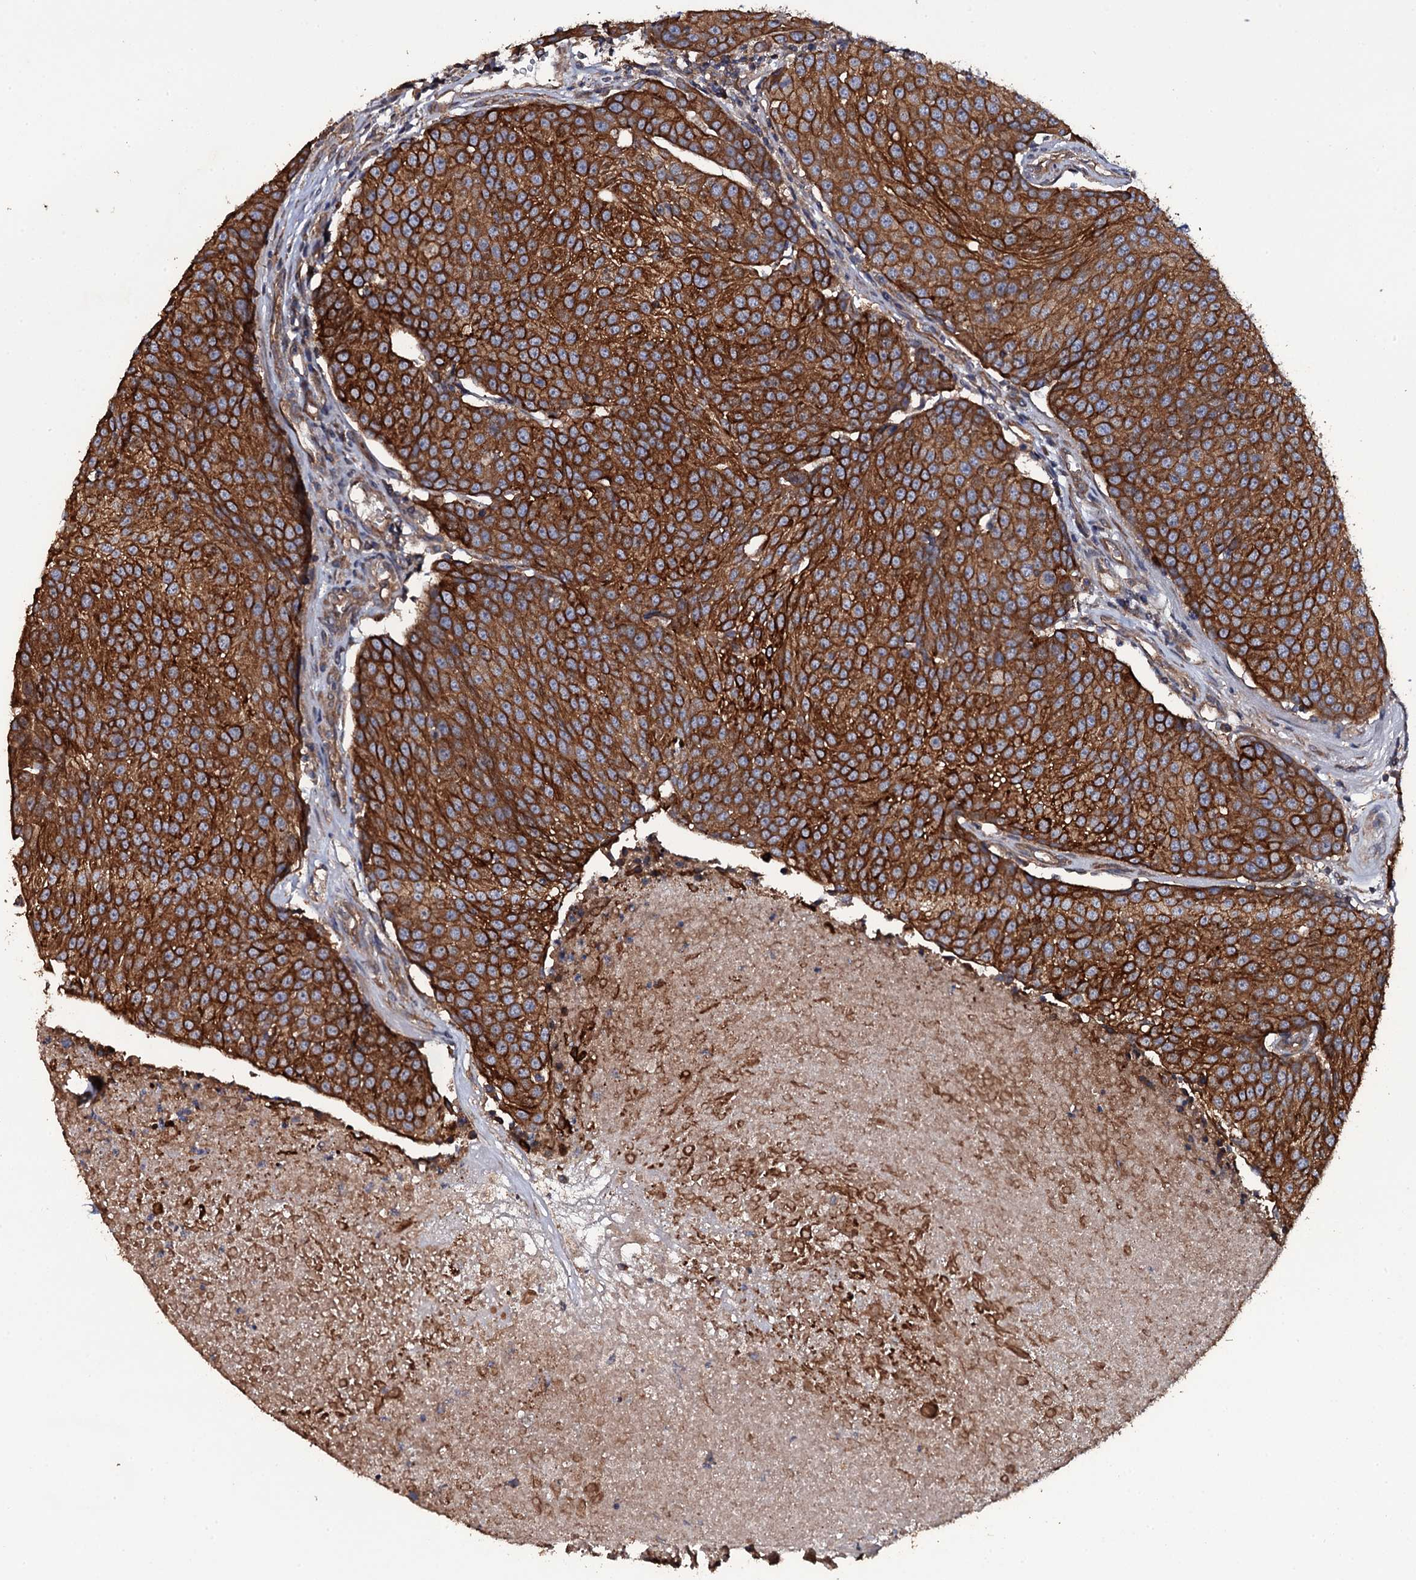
{"staining": {"intensity": "strong", "quantity": ">75%", "location": "cytoplasmic/membranous"}, "tissue": "urothelial cancer", "cell_type": "Tumor cells", "image_type": "cancer", "snomed": [{"axis": "morphology", "description": "Urothelial carcinoma, High grade"}, {"axis": "topography", "description": "Urinary bladder"}], "caption": "The immunohistochemical stain labels strong cytoplasmic/membranous staining in tumor cells of urothelial carcinoma (high-grade) tissue.", "gene": "TTC23", "patient": {"sex": "female", "age": 85}}